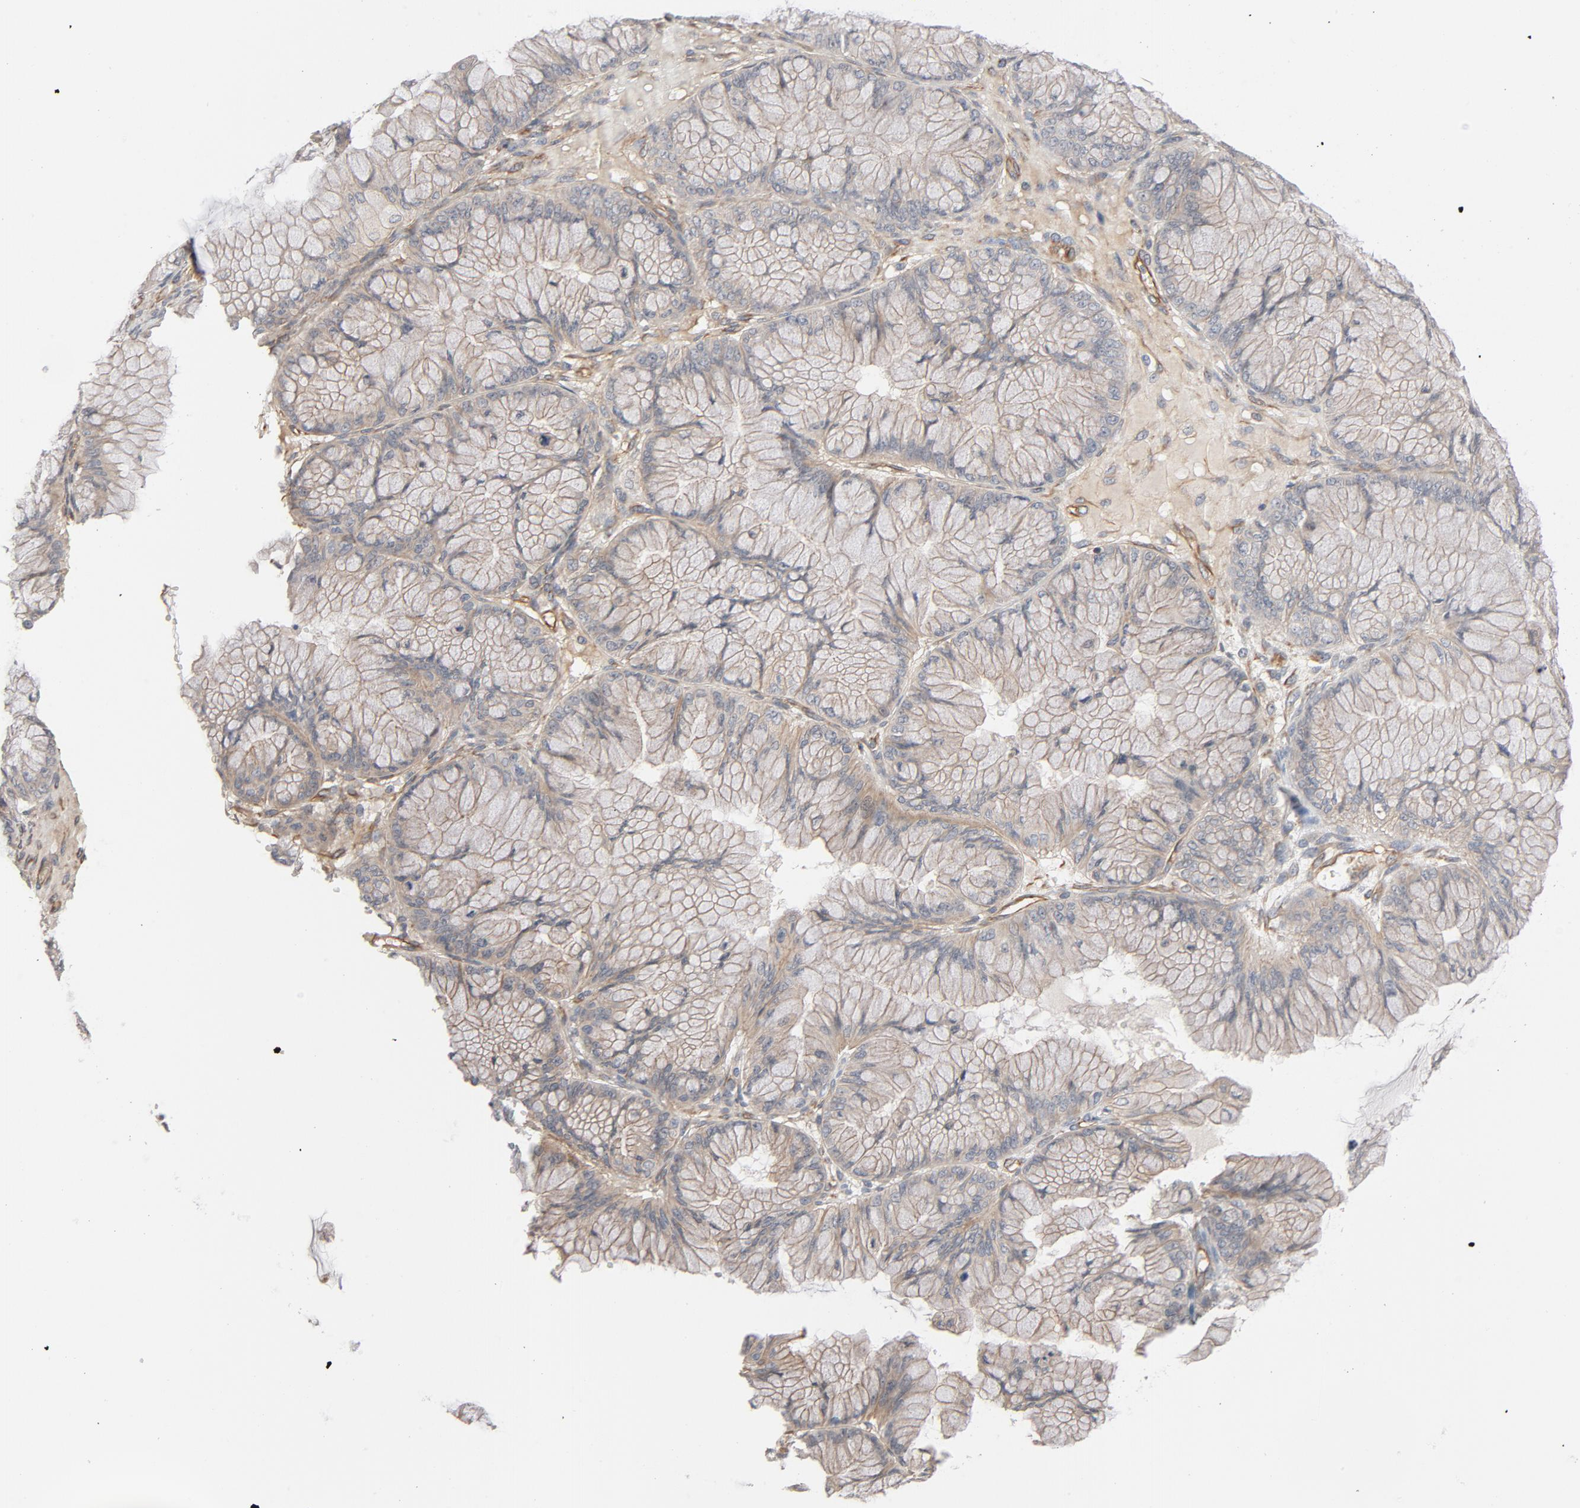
{"staining": {"intensity": "moderate", "quantity": ">75%", "location": "cytoplasmic/membranous"}, "tissue": "ovarian cancer", "cell_type": "Tumor cells", "image_type": "cancer", "snomed": [{"axis": "morphology", "description": "Cystadenocarcinoma, mucinous, NOS"}, {"axis": "topography", "description": "Ovary"}], "caption": "Ovarian cancer (mucinous cystadenocarcinoma) stained with a brown dye demonstrates moderate cytoplasmic/membranous positive staining in approximately >75% of tumor cells.", "gene": "TRIOBP", "patient": {"sex": "female", "age": 63}}